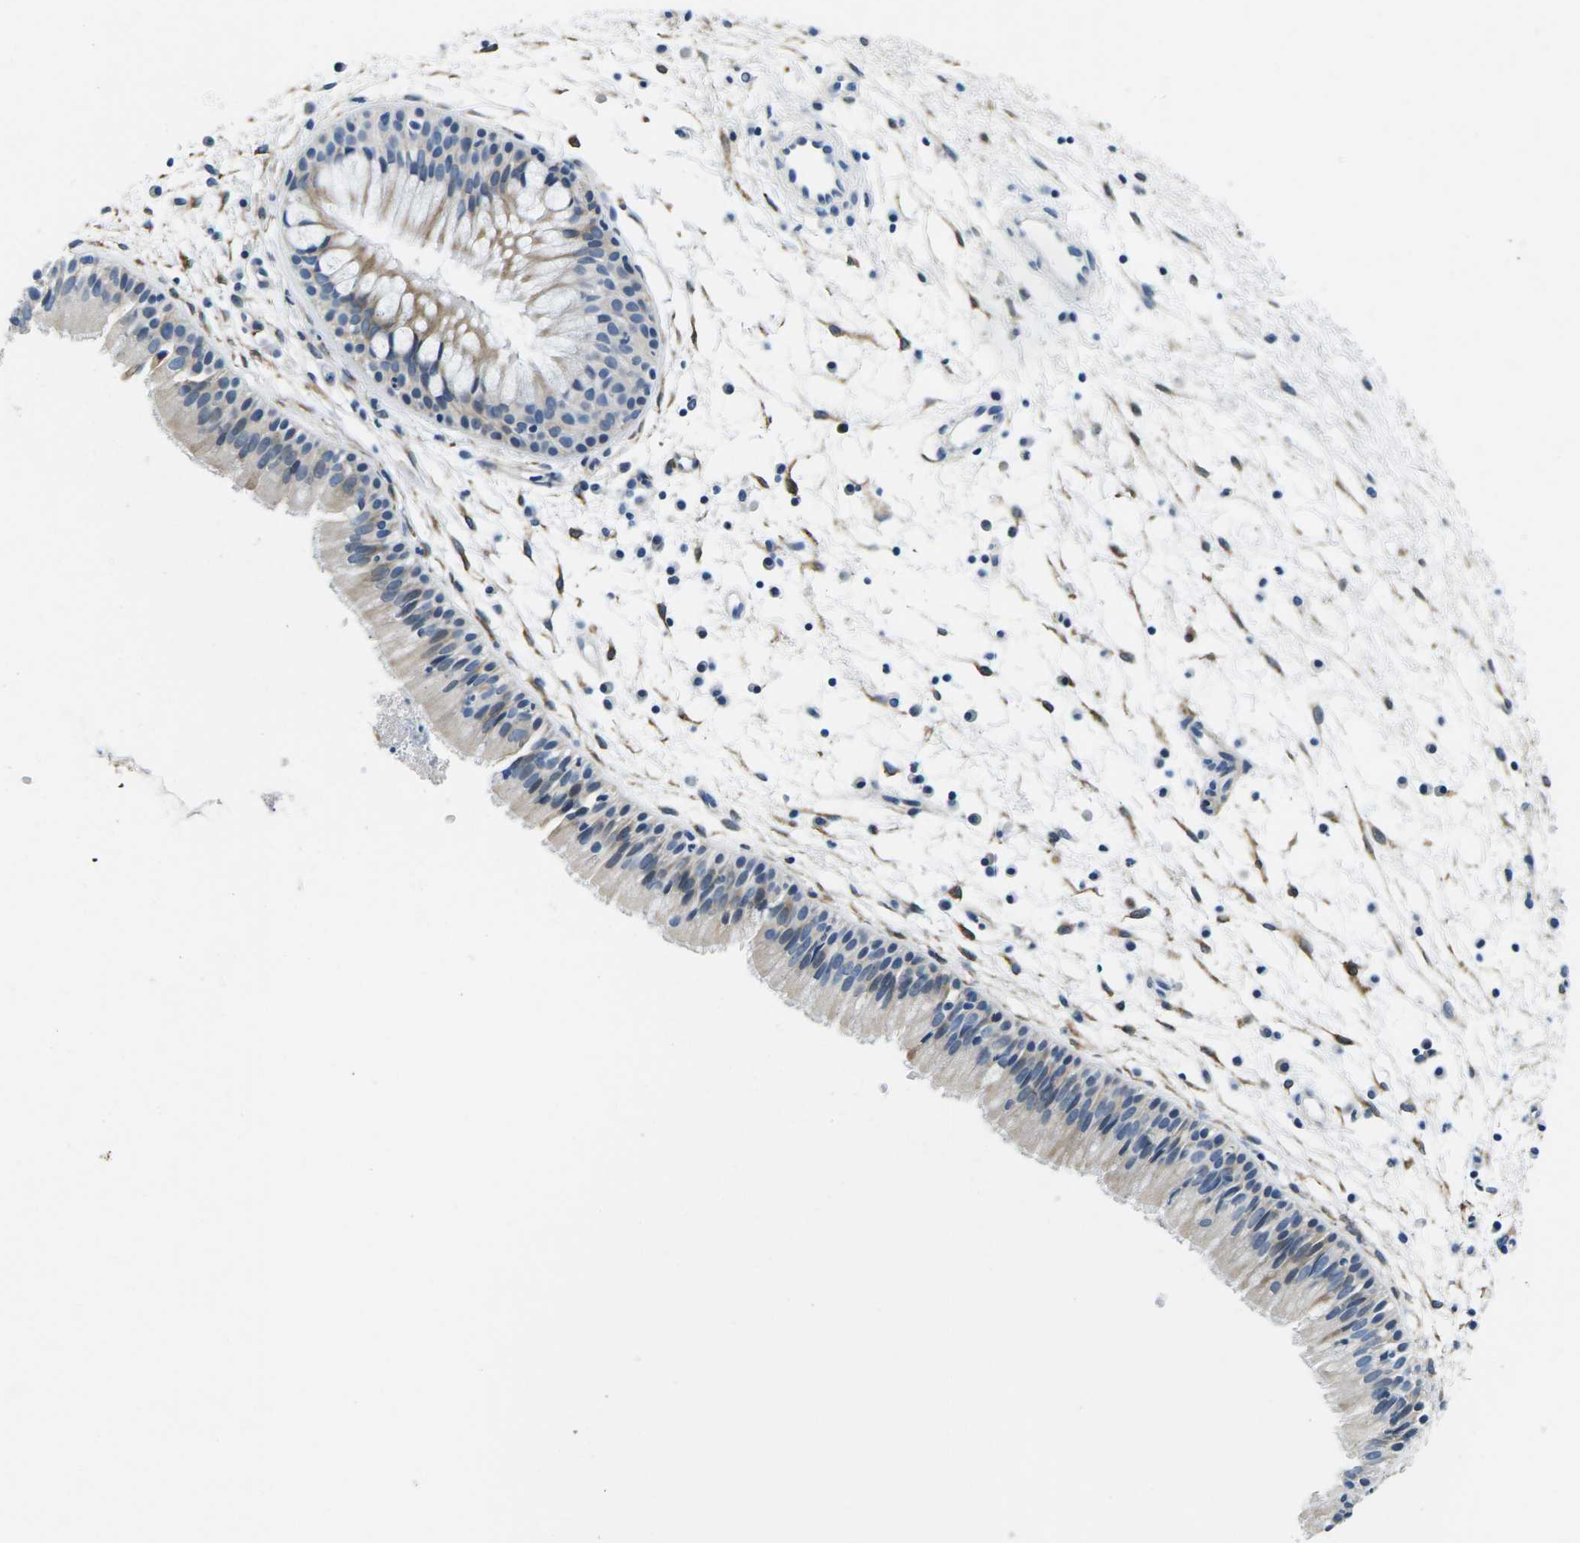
{"staining": {"intensity": "moderate", "quantity": "<25%", "location": "cytoplasmic/membranous"}, "tissue": "nasopharynx", "cell_type": "Respiratory epithelial cells", "image_type": "normal", "snomed": [{"axis": "morphology", "description": "Normal tissue, NOS"}, {"axis": "topography", "description": "Nasopharynx"}], "caption": "Immunohistochemical staining of unremarkable human nasopharynx reveals moderate cytoplasmic/membranous protein expression in about <25% of respiratory epithelial cells. (DAB (3,3'-diaminobenzidine) IHC, brown staining for protein, blue staining for nuclei).", "gene": "TSPAN2", "patient": {"sex": "male", "age": 21}}